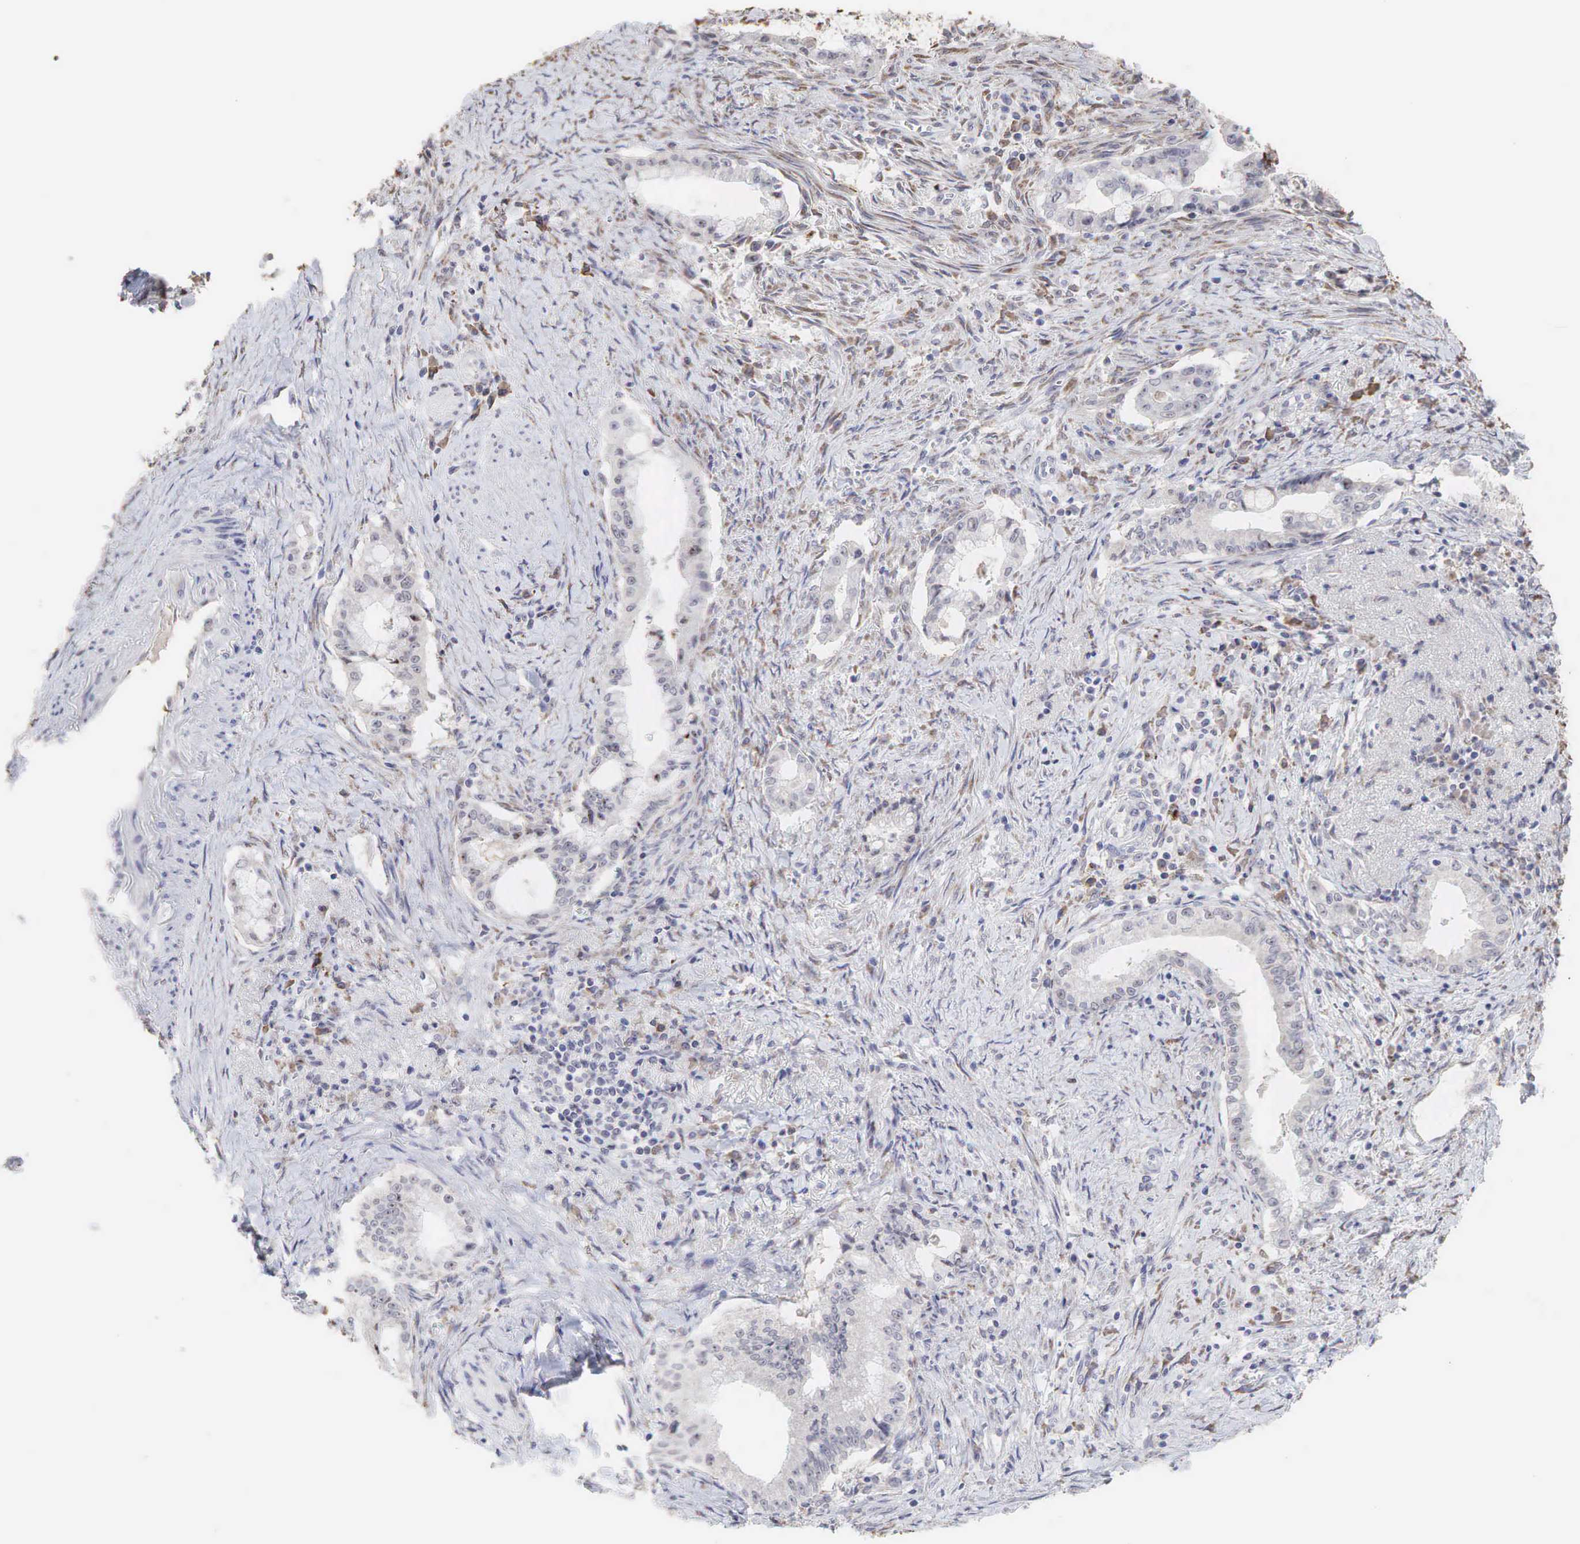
{"staining": {"intensity": "negative", "quantity": "none", "location": "none"}, "tissue": "pancreatic cancer", "cell_type": "Tumor cells", "image_type": "cancer", "snomed": [{"axis": "morphology", "description": "Adenocarcinoma, NOS"}, {"axis": "topography", "description": "Pancreas"}], "caption": "Immunohistochemistry (IHC) micrograph of neoplastic tissue: human pancreatic adenocarcinoma stained with DAB exhibits no significant protein expression in tumor cells.", "gene": "DKC1", "patient": {"sex": "male", "age": 59}}